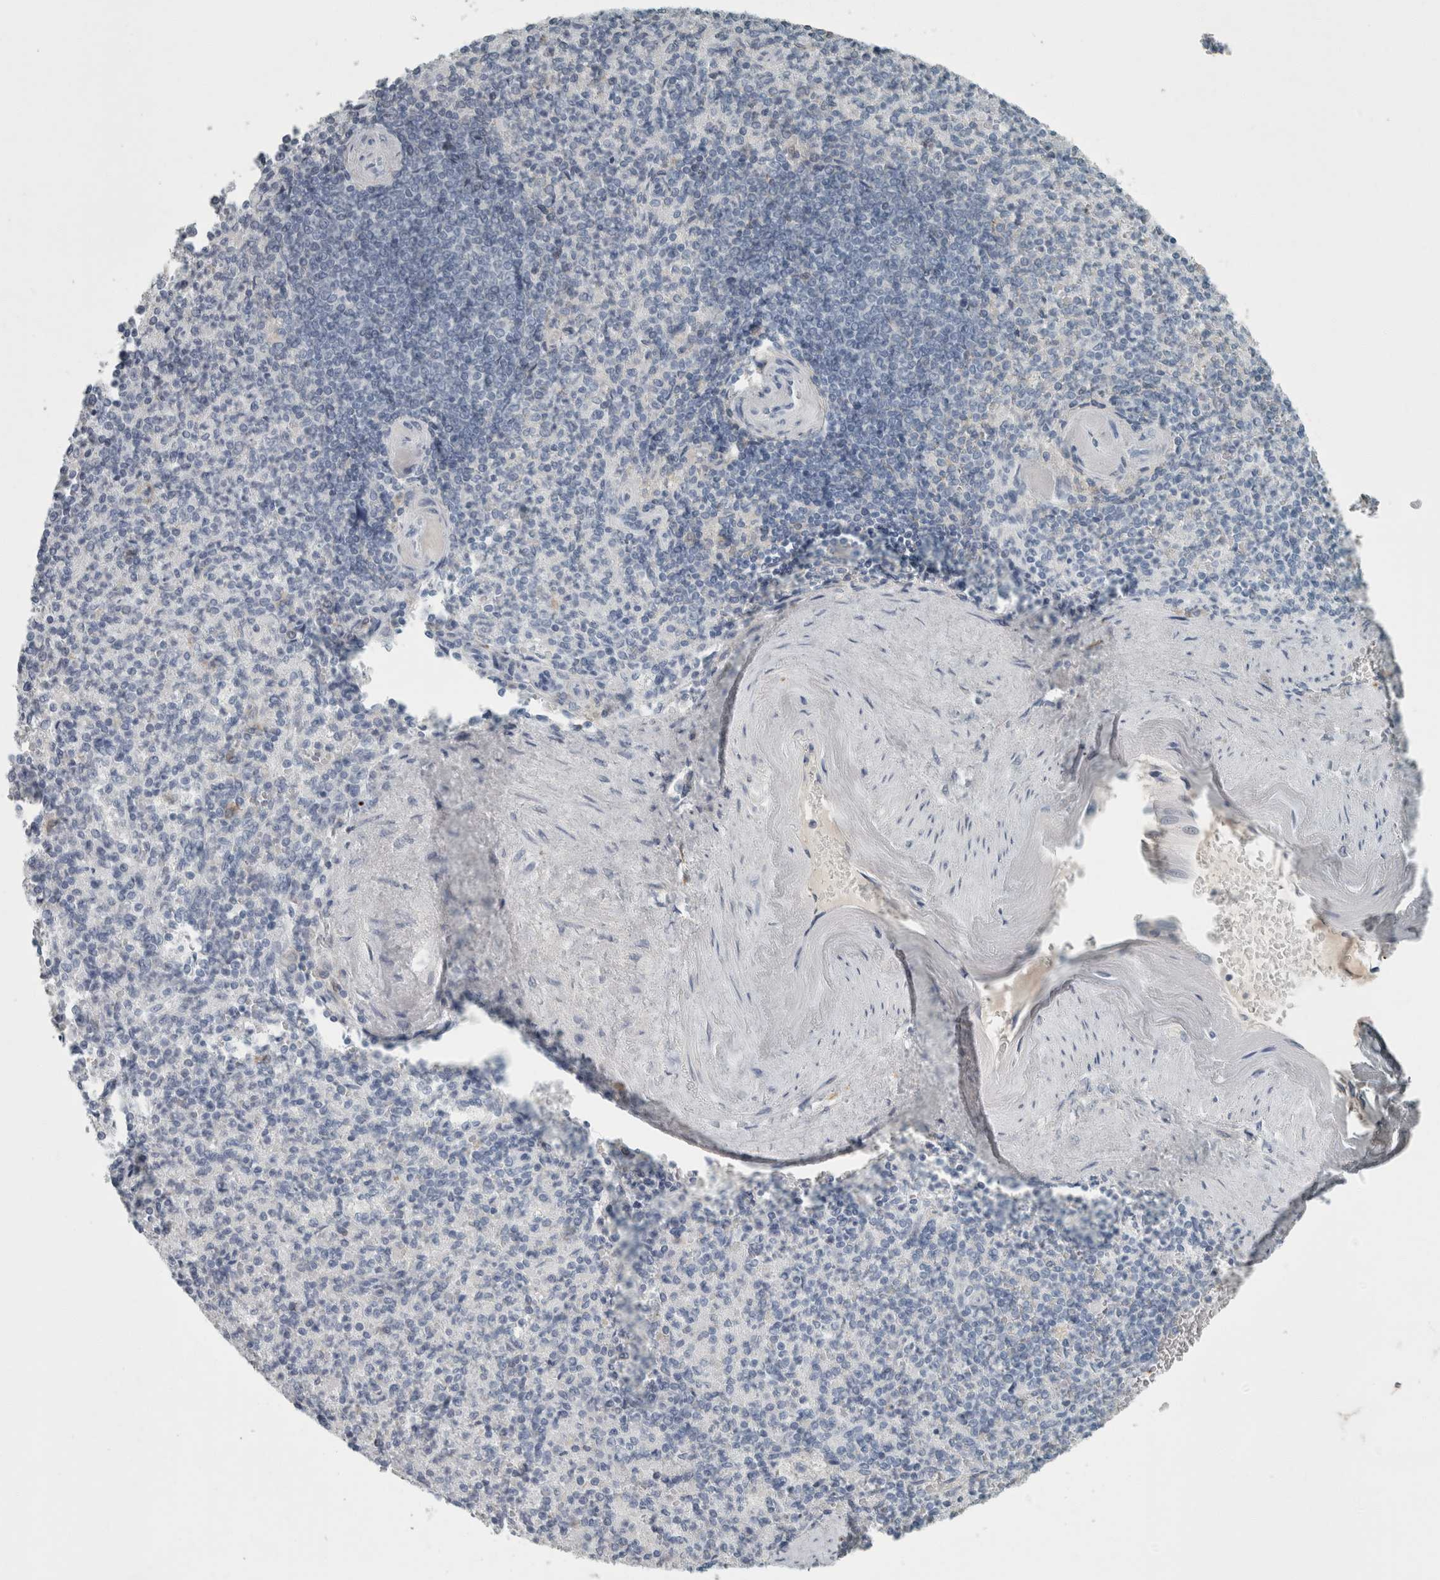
{"staining": {"intensity": "negative", "quantity": "none", "location": "none"}, "tissue": "spleen", "cell_type": "Cells in red pulp", "image_type": "normal", "snomed": [{"axis": "morphology", "description": "Normal tissue, NOS"}, {"axis": "topography", "description": "Spleen"}], "caption": "IHC photomicrograph of unremarkable spleen: human spleen stained with DAB (3,3'-diaminobenzidine) demonstrates no significant protein expression in cells in red pulp.", "gene": "CHL1", "patient": {"sex": "female", "age": 74}}